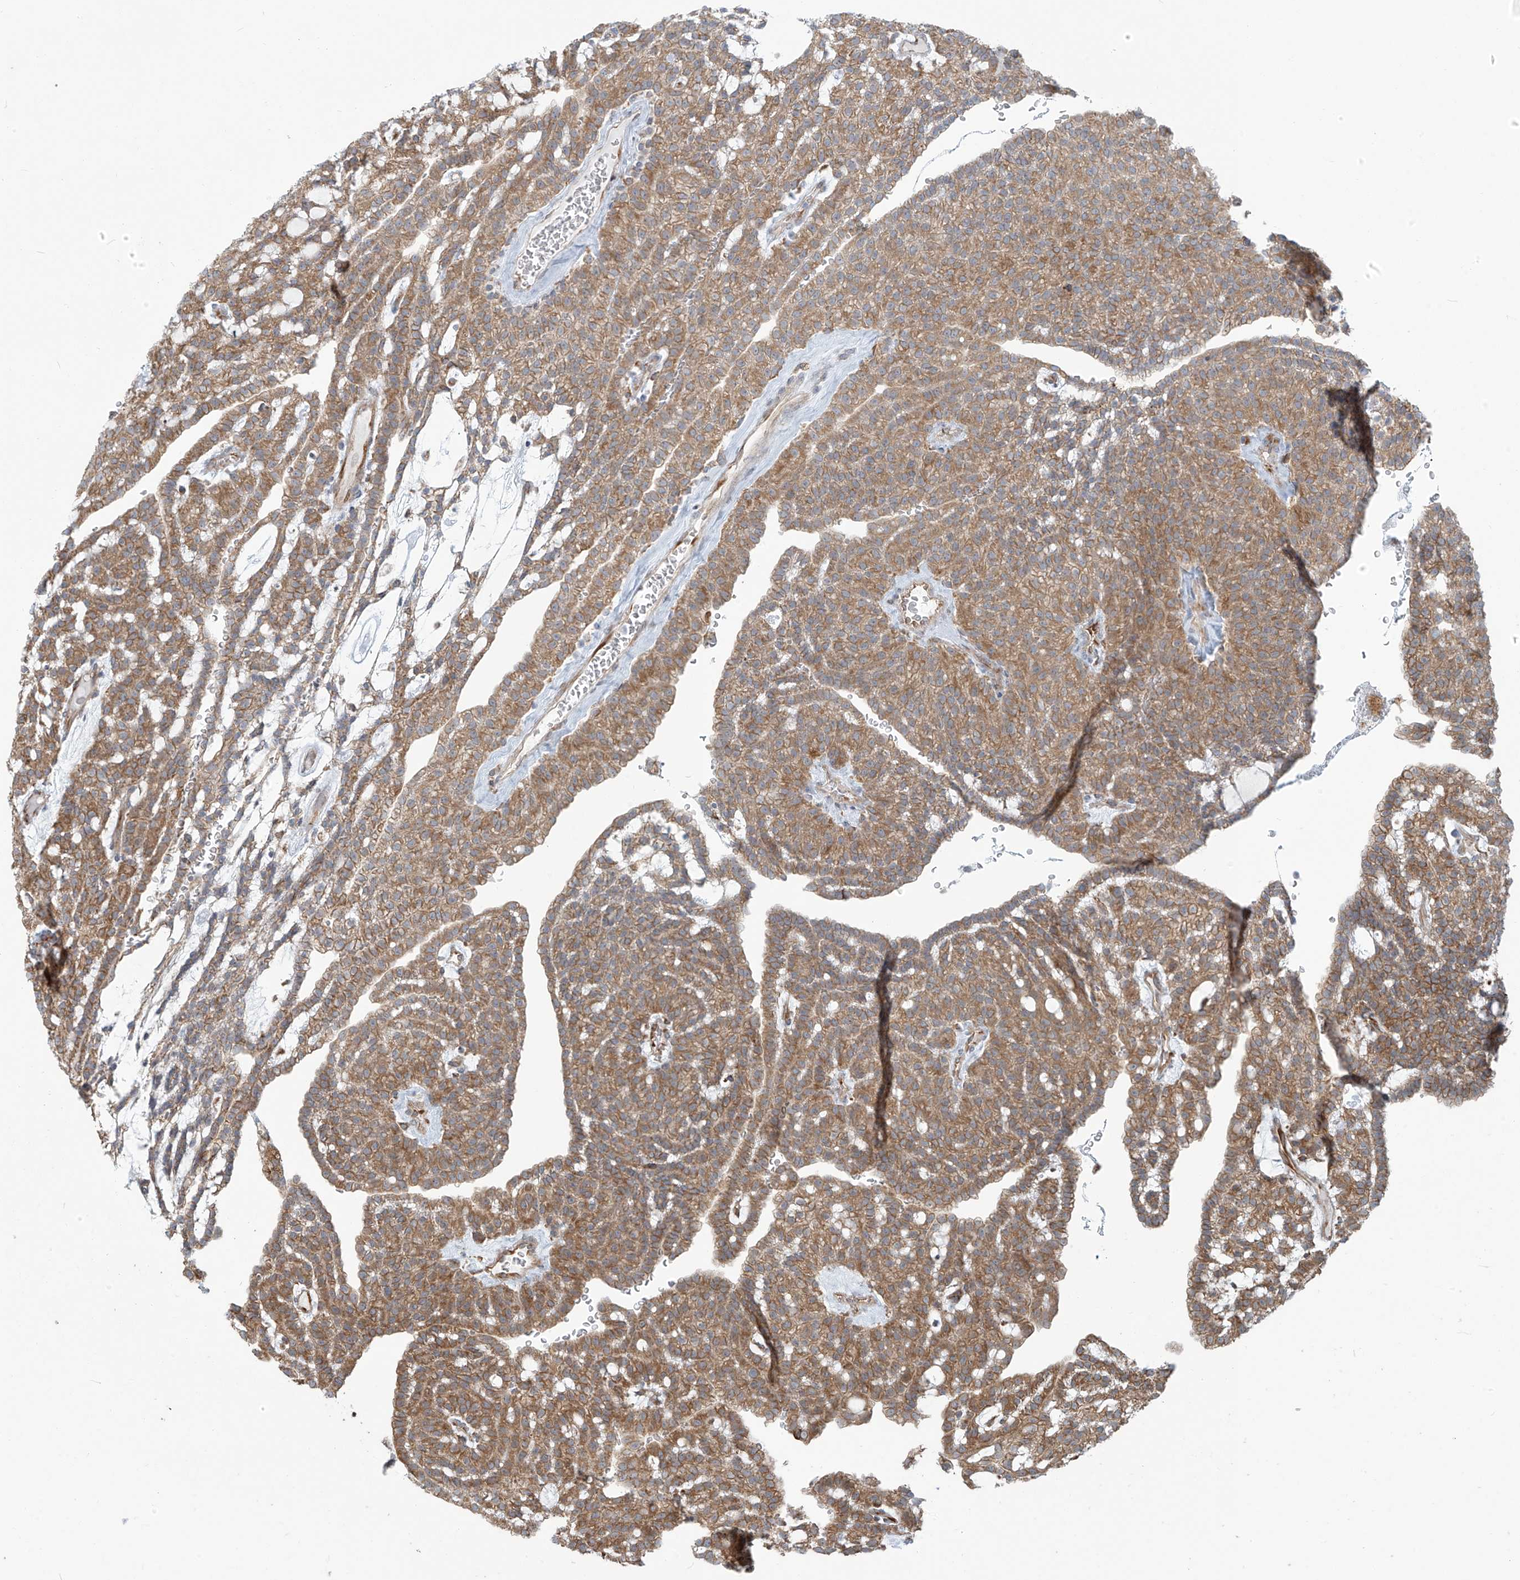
{"staining": {"intensity": "moderate", "quantity": ">75%", "location": "cytoplasmic/membranous"}, "tissue": "renal cancer", "cell_type": "Tumor cells", "image_type": "cancer", "snomed": [{"axis": "morphology", "description": "Adenocarcinoma, NOS"}, {"axis": "topography", "description": "Kidney"}], "caption": "Tumor cells display moderate cytoplasmic/membranous expression in about >75% of cells in adenocarcinoma (renal).", "gene": "KATNIP", "patient": {"sex": "male", "age": 63}}